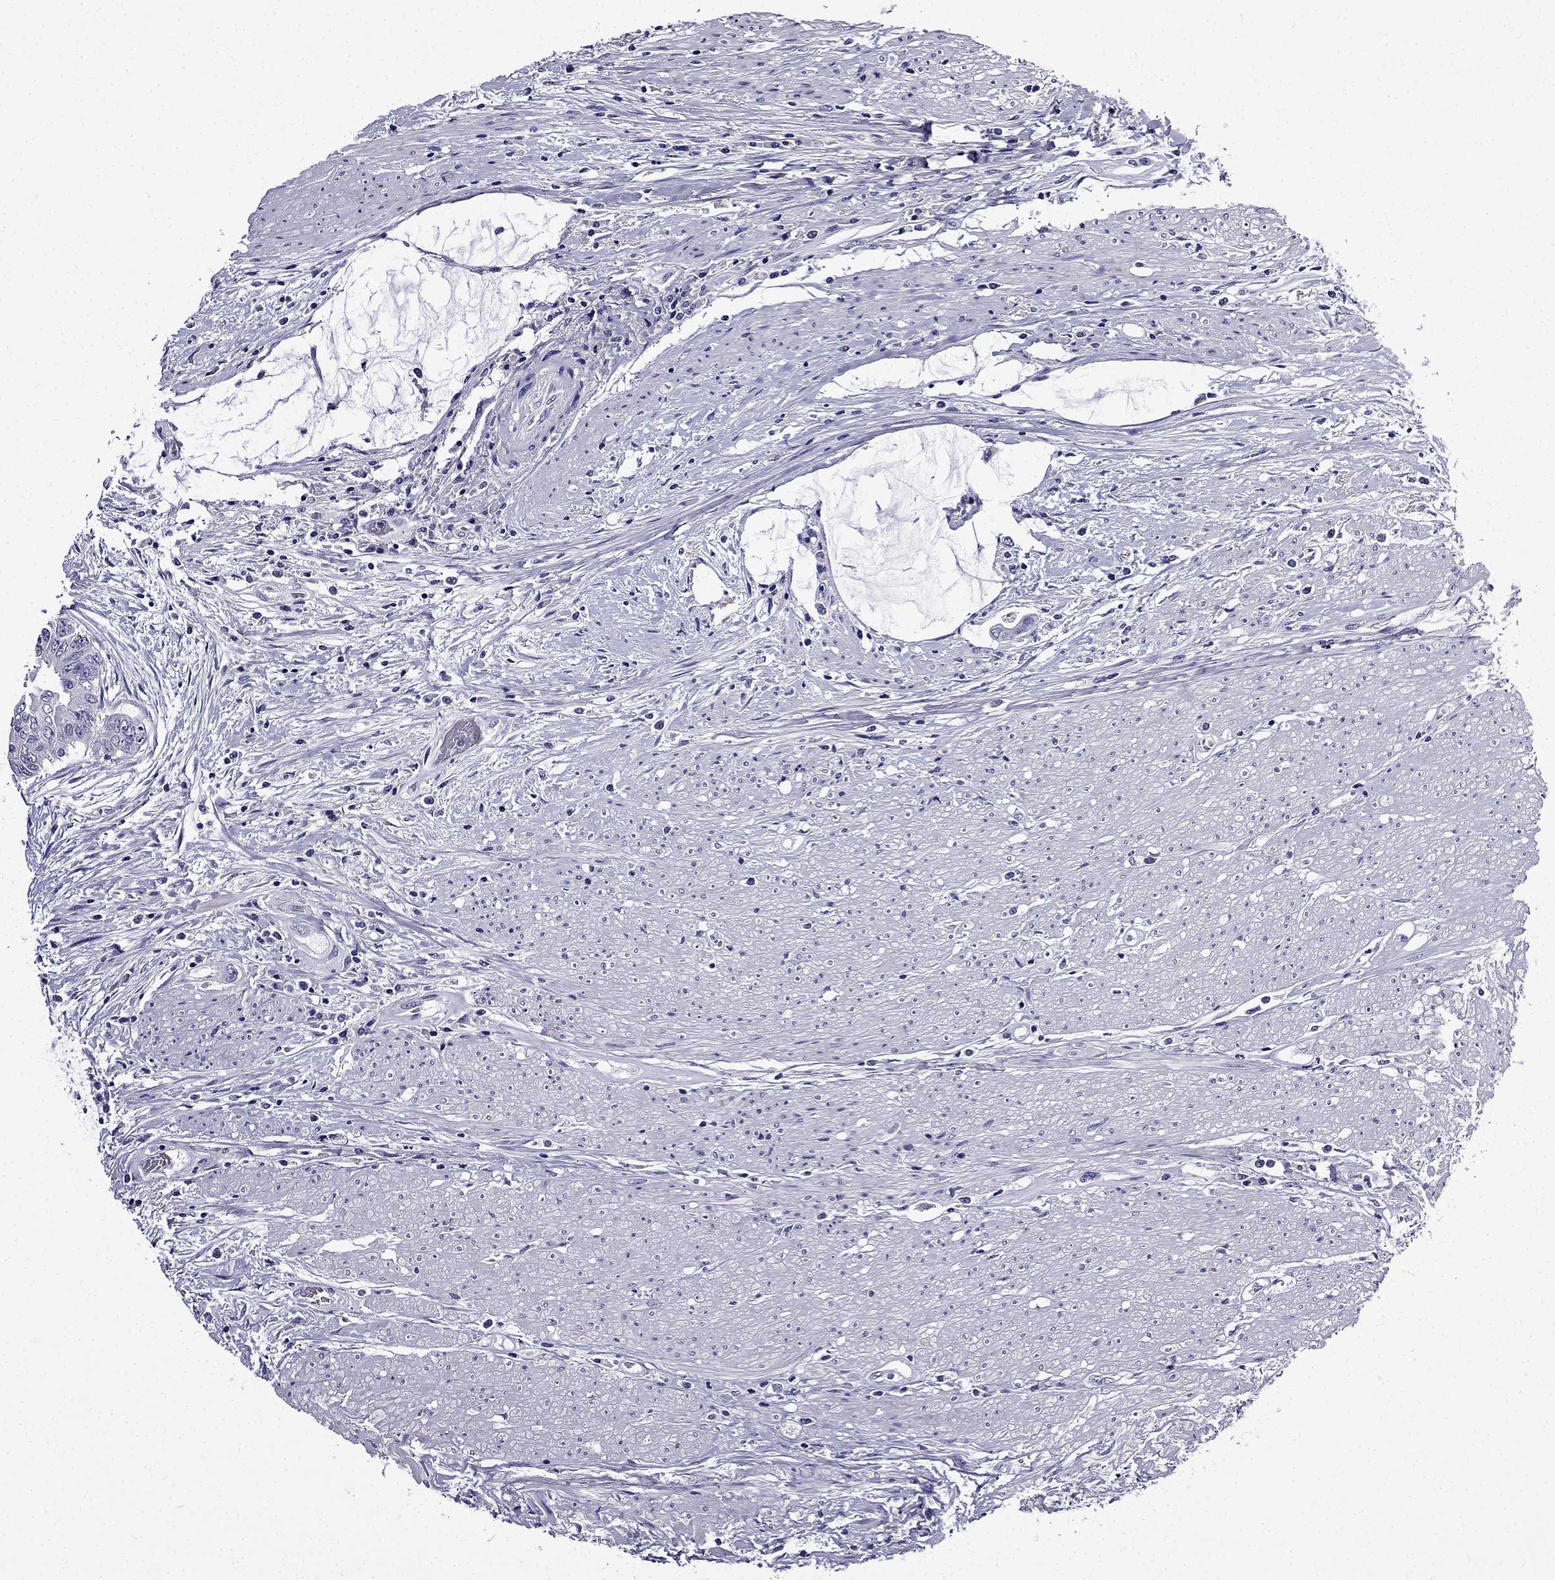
{"staining": {"intensity": "negative", "quantity": "none", "location": "none"}, "tissue": "colorectal cancer", "cell_type": "Tumor cells", "image_type": "cancer", "snomed": [{"axis": "morphology", "description": "Adenocarcinoma, NOS"}, {"axis": "topography", "description": "Rectum"}], "caption": "Adenocarcinoma (colorectal) was stained to show a protein in brown. There is no significant positivity in tumor cells.", "gene": "DNAH17", "patient": {"sex": "male", "age": 59}}